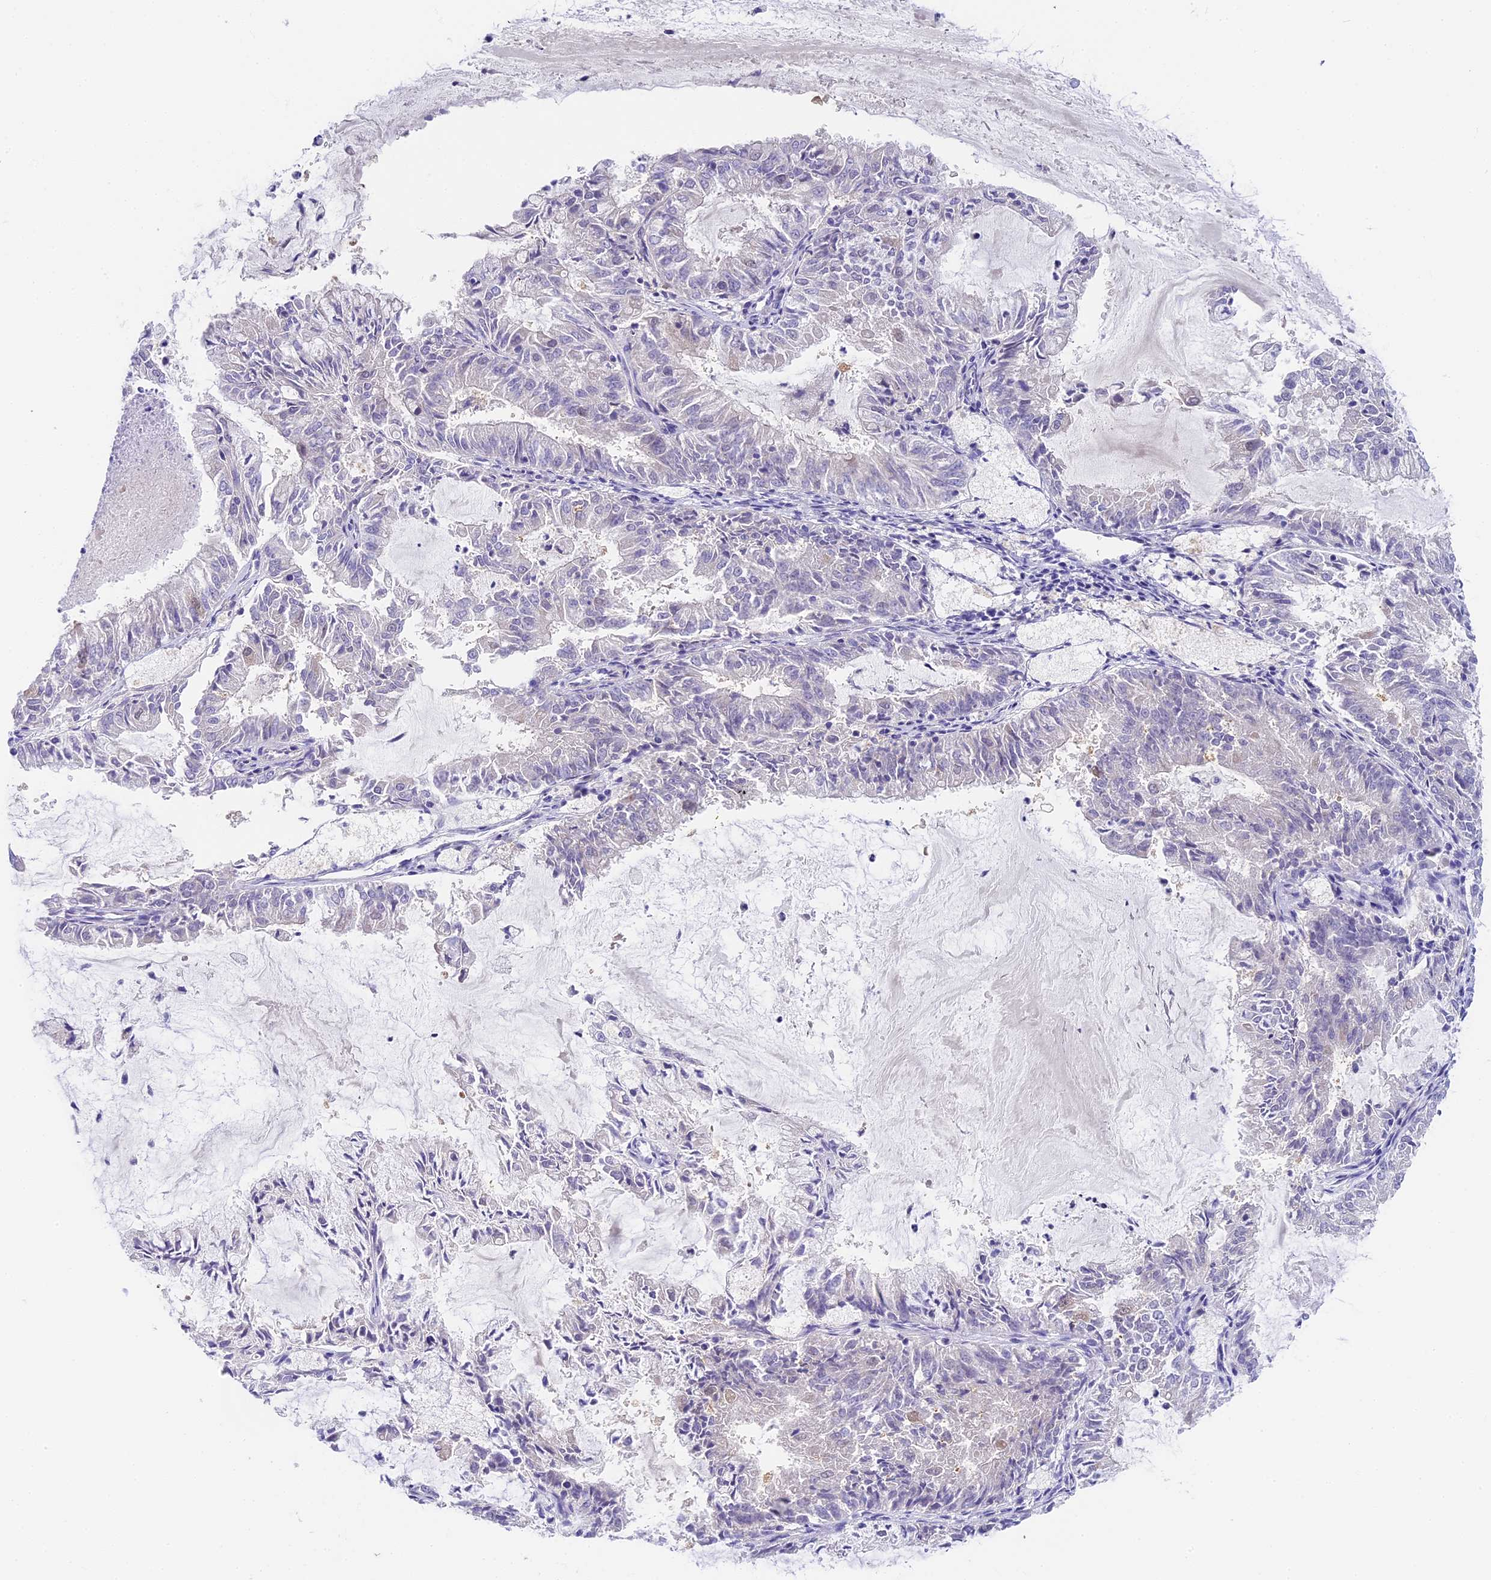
{"staining": {"intensity": "negative", "quantity": "none", "location": "none"}, "tissue": "endometrial cancer", "cell_type": "Tumor cells", "image_type": "cancer", "snomed": [{"axis": "morphology", "description": "Adenocarcinoma, NOS"}, {"axis": "topography", "description": "Endometrium"}], "caption": "The histopathology image exhibits no staining of tumor cells in endometrial cancer. Nuclei are stained in blue.", "gene": "MIDN", "patient": {"sex": "female", "age": 57}}